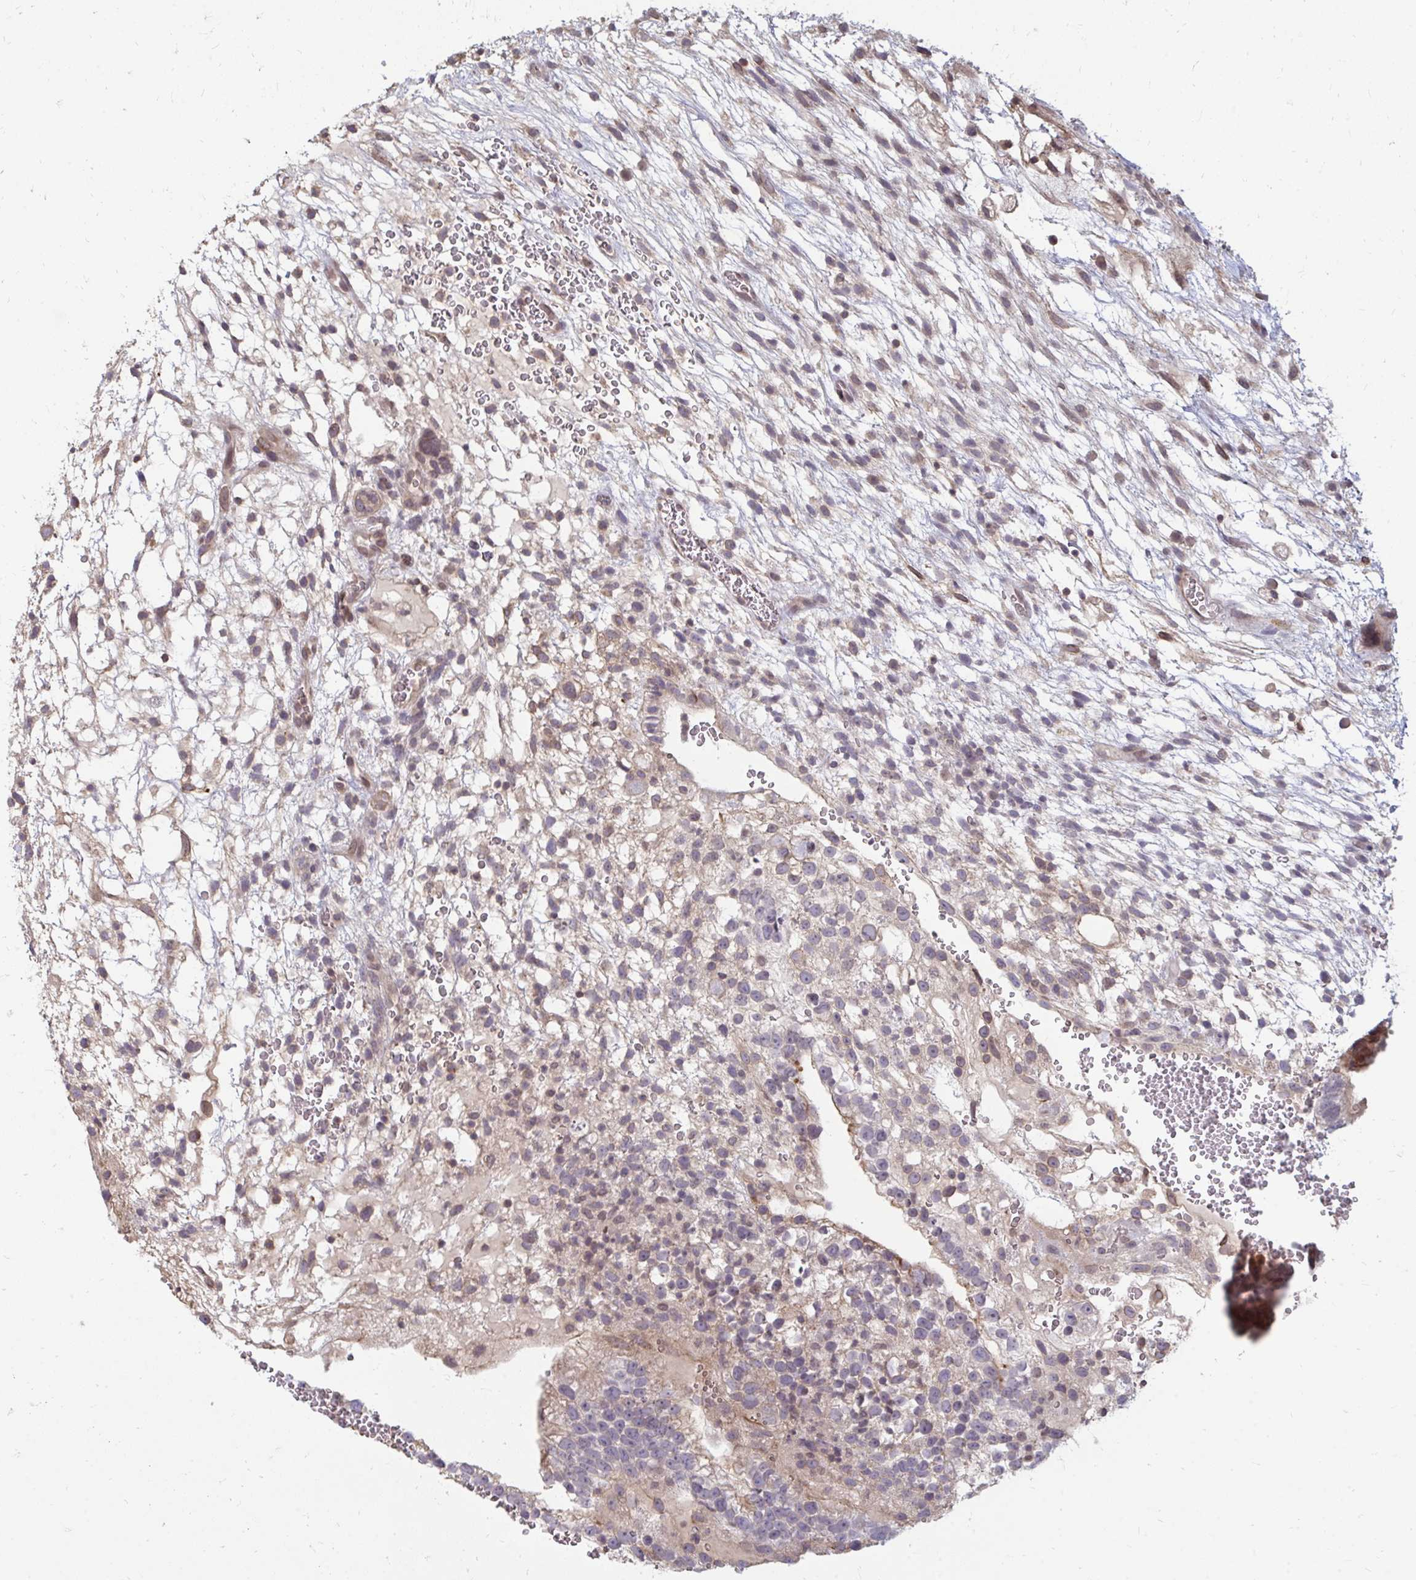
{"staining": {"intensity": "weak", "quantity": "25%-75%", "location": "cytoplasmic/membranous"}, "tissue": "testis cancer", "cell_type": "Tumor cells", "image_type": "cancer", "snomed": [{"axis": "morphology", "description": "Normal tissue, NOS"}, {"axis": "morphology", "description": "Carcinoma, Embryonal, NOS"}, {"axis": "topography", "description": "Testis"}], "caption": "Immunohistochemistry of embryonal carcinoma (testis) demonstrates low levels of weak cytoplasmic/membranous positivity in about 25%-75% of tumor cells.", "gene": "GPC5", "patient": {"sex": "male", "age": 32}}